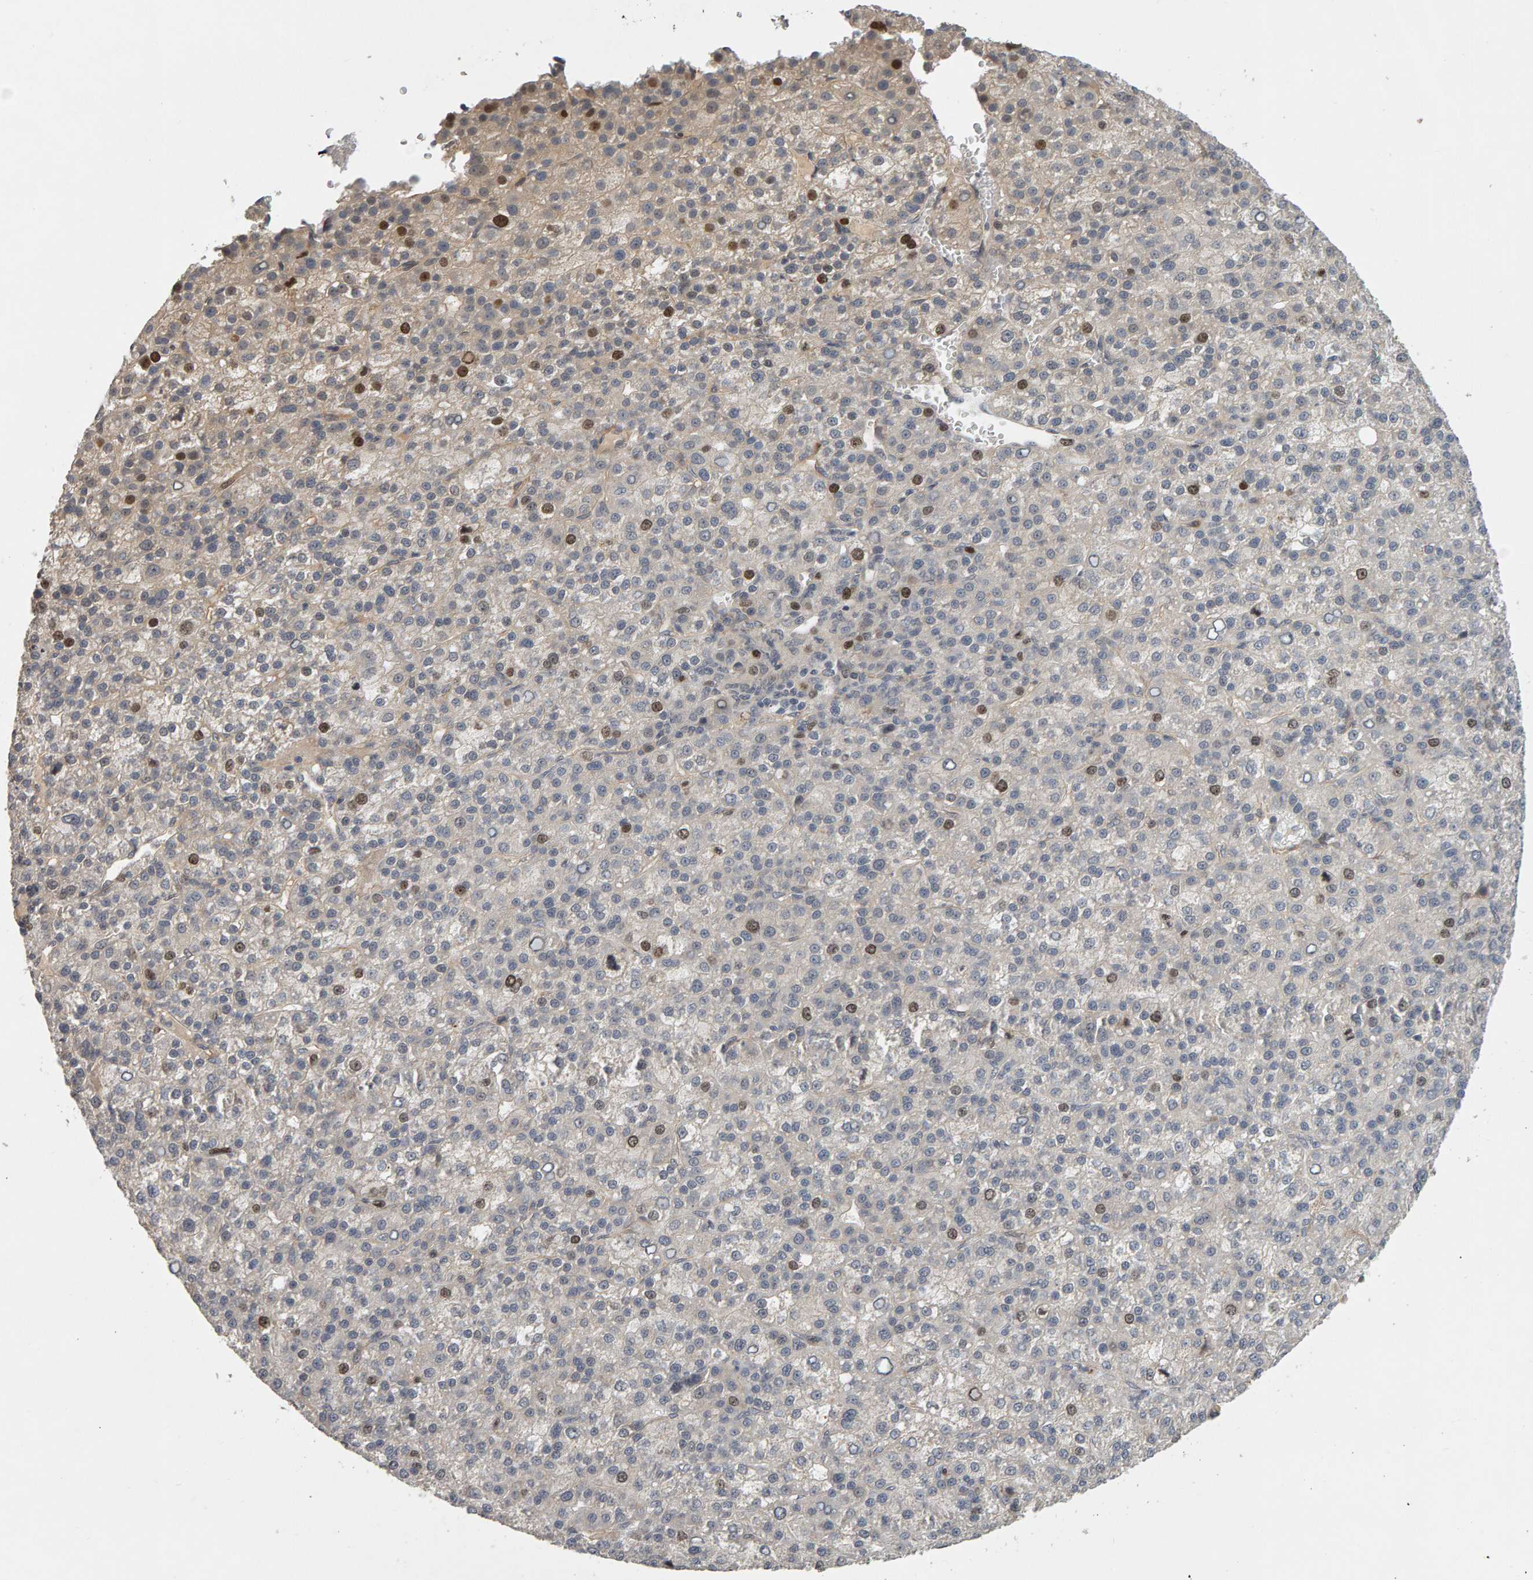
{"staining": {"intensity": "strong", "quantity": "<25%", "location": "nuclear"}, "tissue": "liver cancer", "cell_type": "Tumor cells", "image_type": "cancer", "snomed": [{"axis": "morphology", "description": "Carcinoma, Hepatocellular, NOS"}, {"axis": "topography", "description": "Liver"}], "caption": "This image displays immunohistochemistry (IHC) staining of hepatocellular carcinoma (liver), with medium strong nuclear expression in approximately <25% of tumor cells.", "gene": "CDCA5", "patient": {"sex": "female", "age": 58}}